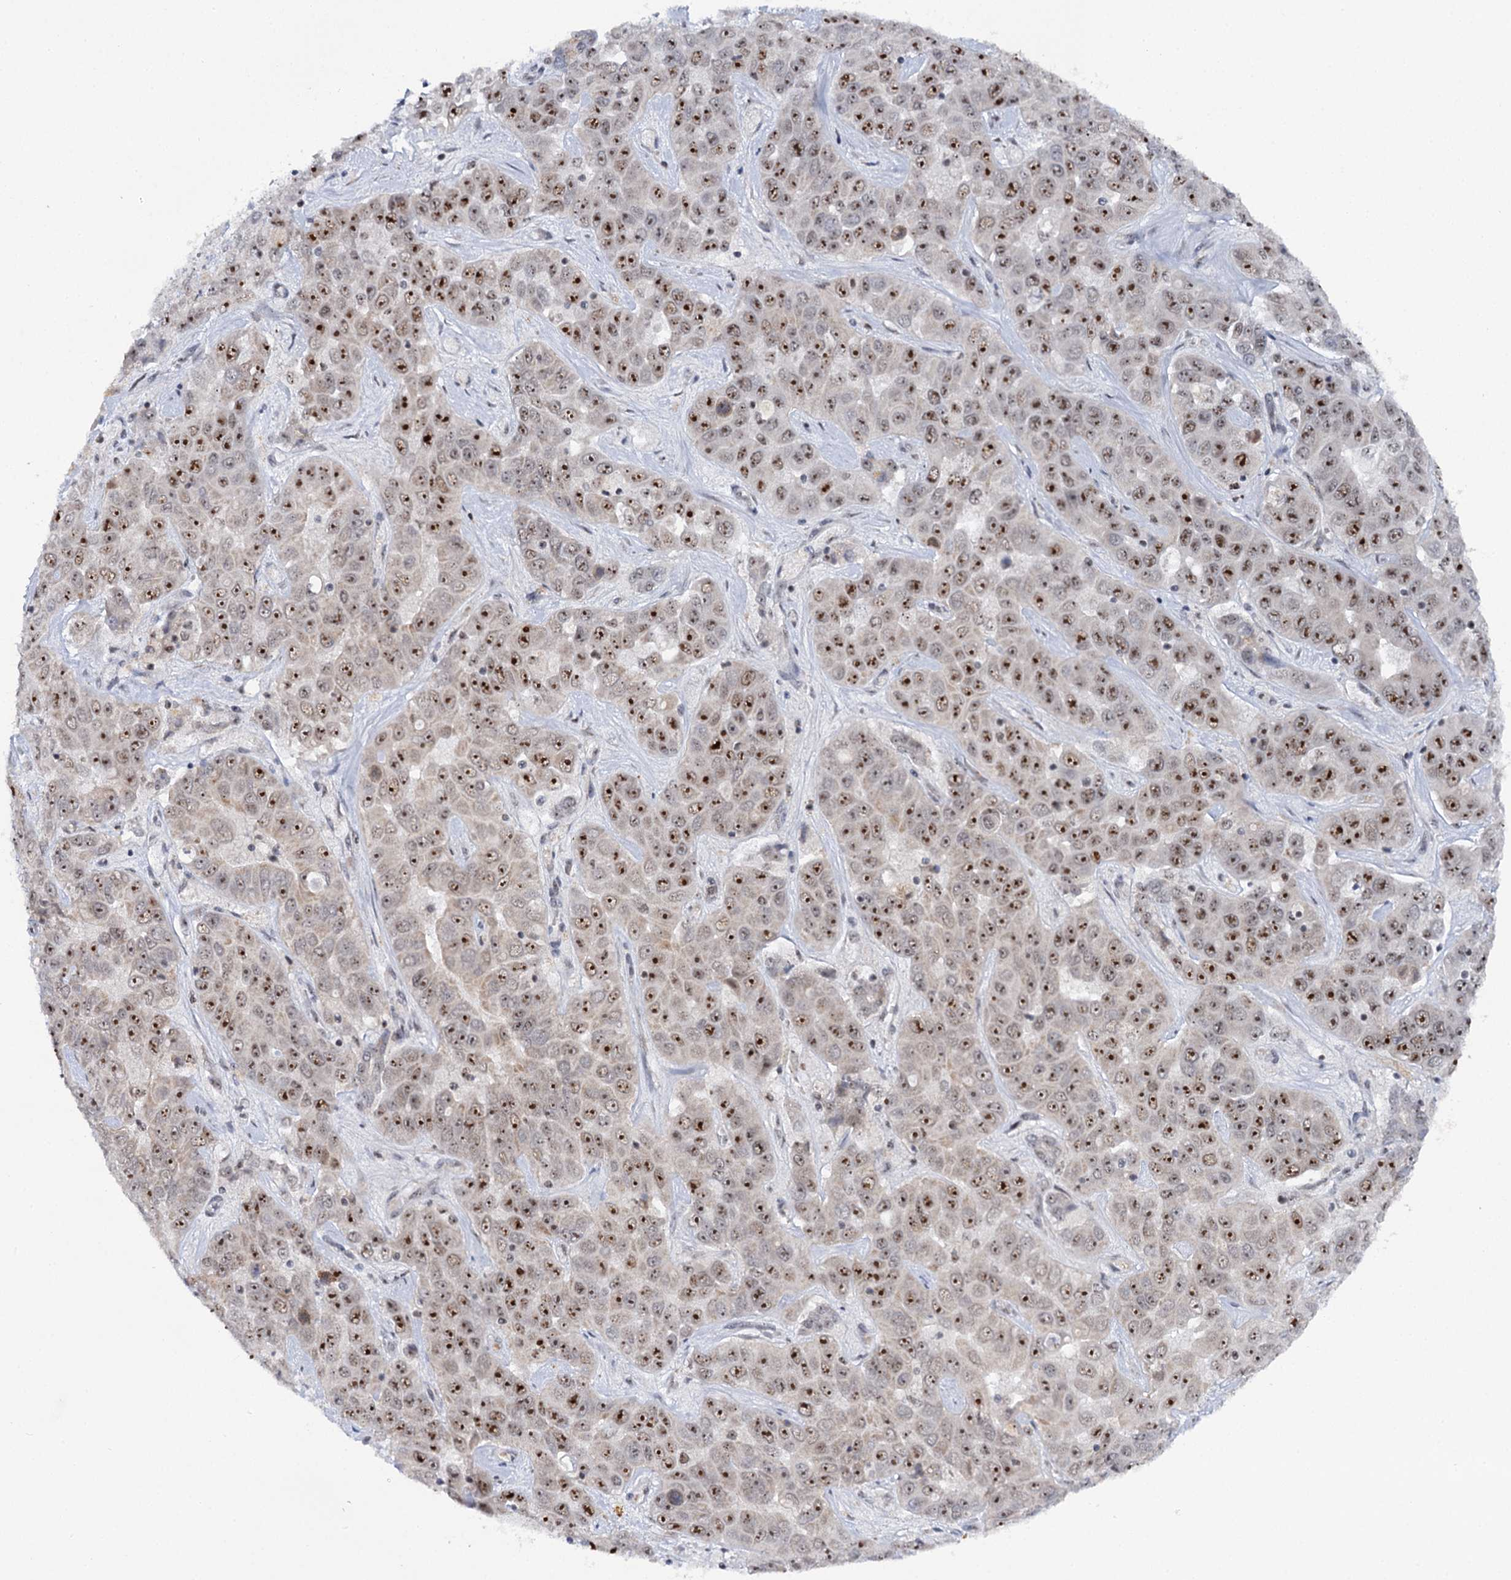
{"staining": {"intensity": "strong", "quantity": ">75%", "location": "nuclear"}, "tissue": "liver cancer", "cell_type": "Tumor cells", "image_type": "cancer", "snomed": [{"axis": "morphology", "description": "Cholangiocarcinoma"}, {"axis": "topography", "description": "Liver"}], "caption": "Strong nuclear protein positivity is seen in approximately >75% of tumor cells in liver cancer (cholangiocarcinoma).", "gene": "BUD13", "patient": {"sex": "female", "age": 52}}